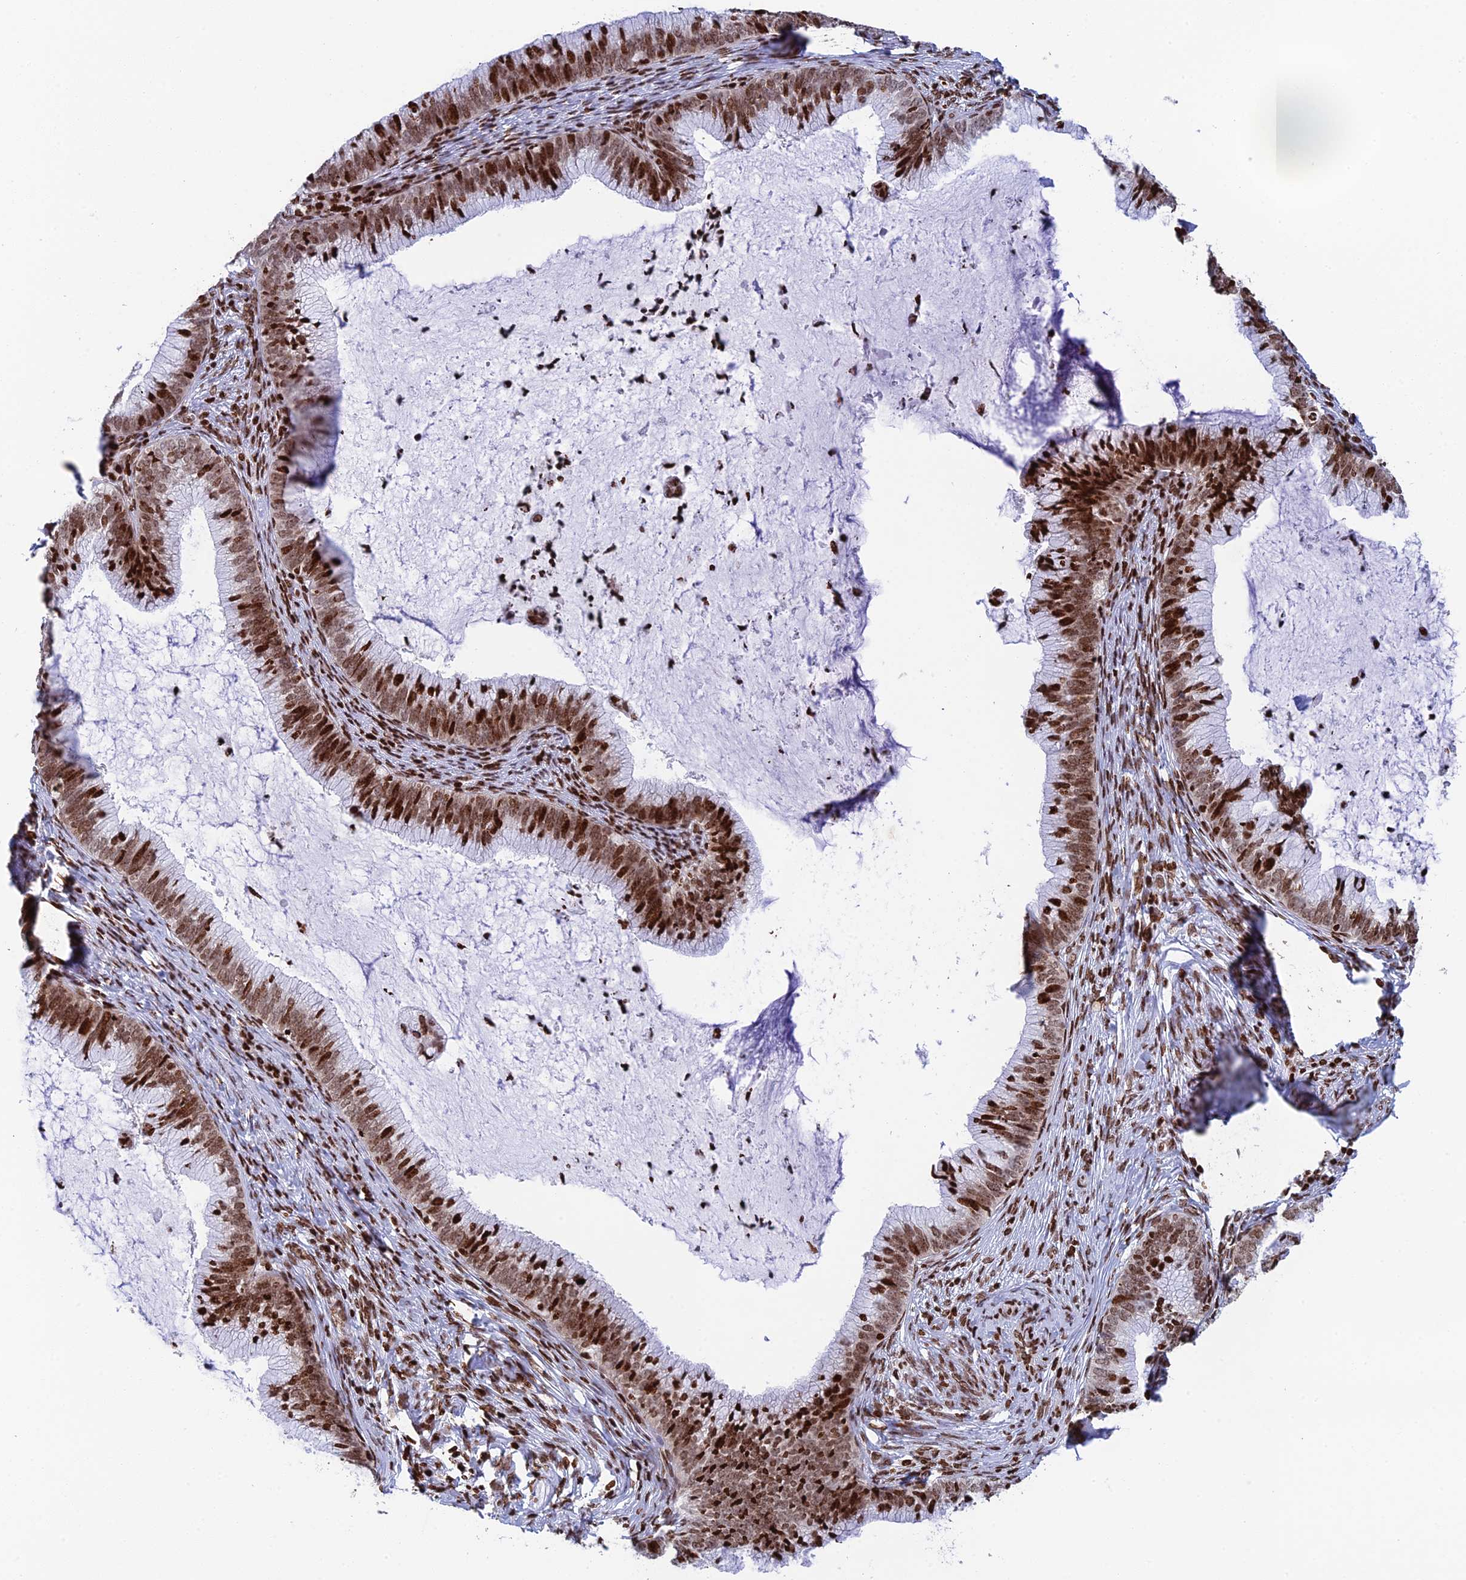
{"staining": {"intensity": "moderate", "quantity": ">75%", "location": "nuclear"}, "tissue": "cervical cancer", "cell_type": "Tumor cells", "image_type": "cancer", "snomed": [{"axis": "morphology", "description": "Adenocarcinoma, NOS"}, {"axis": "topography", "description": "Cervix"}], "caption": "This is a micrograph of immunohistochemistry staining of adenocarcinoma (cervical), which shows moderate positivity in the nuclear of tumor cells.", "gene": "RPAP1", "patient": {"sex": "female", "age": 36}}